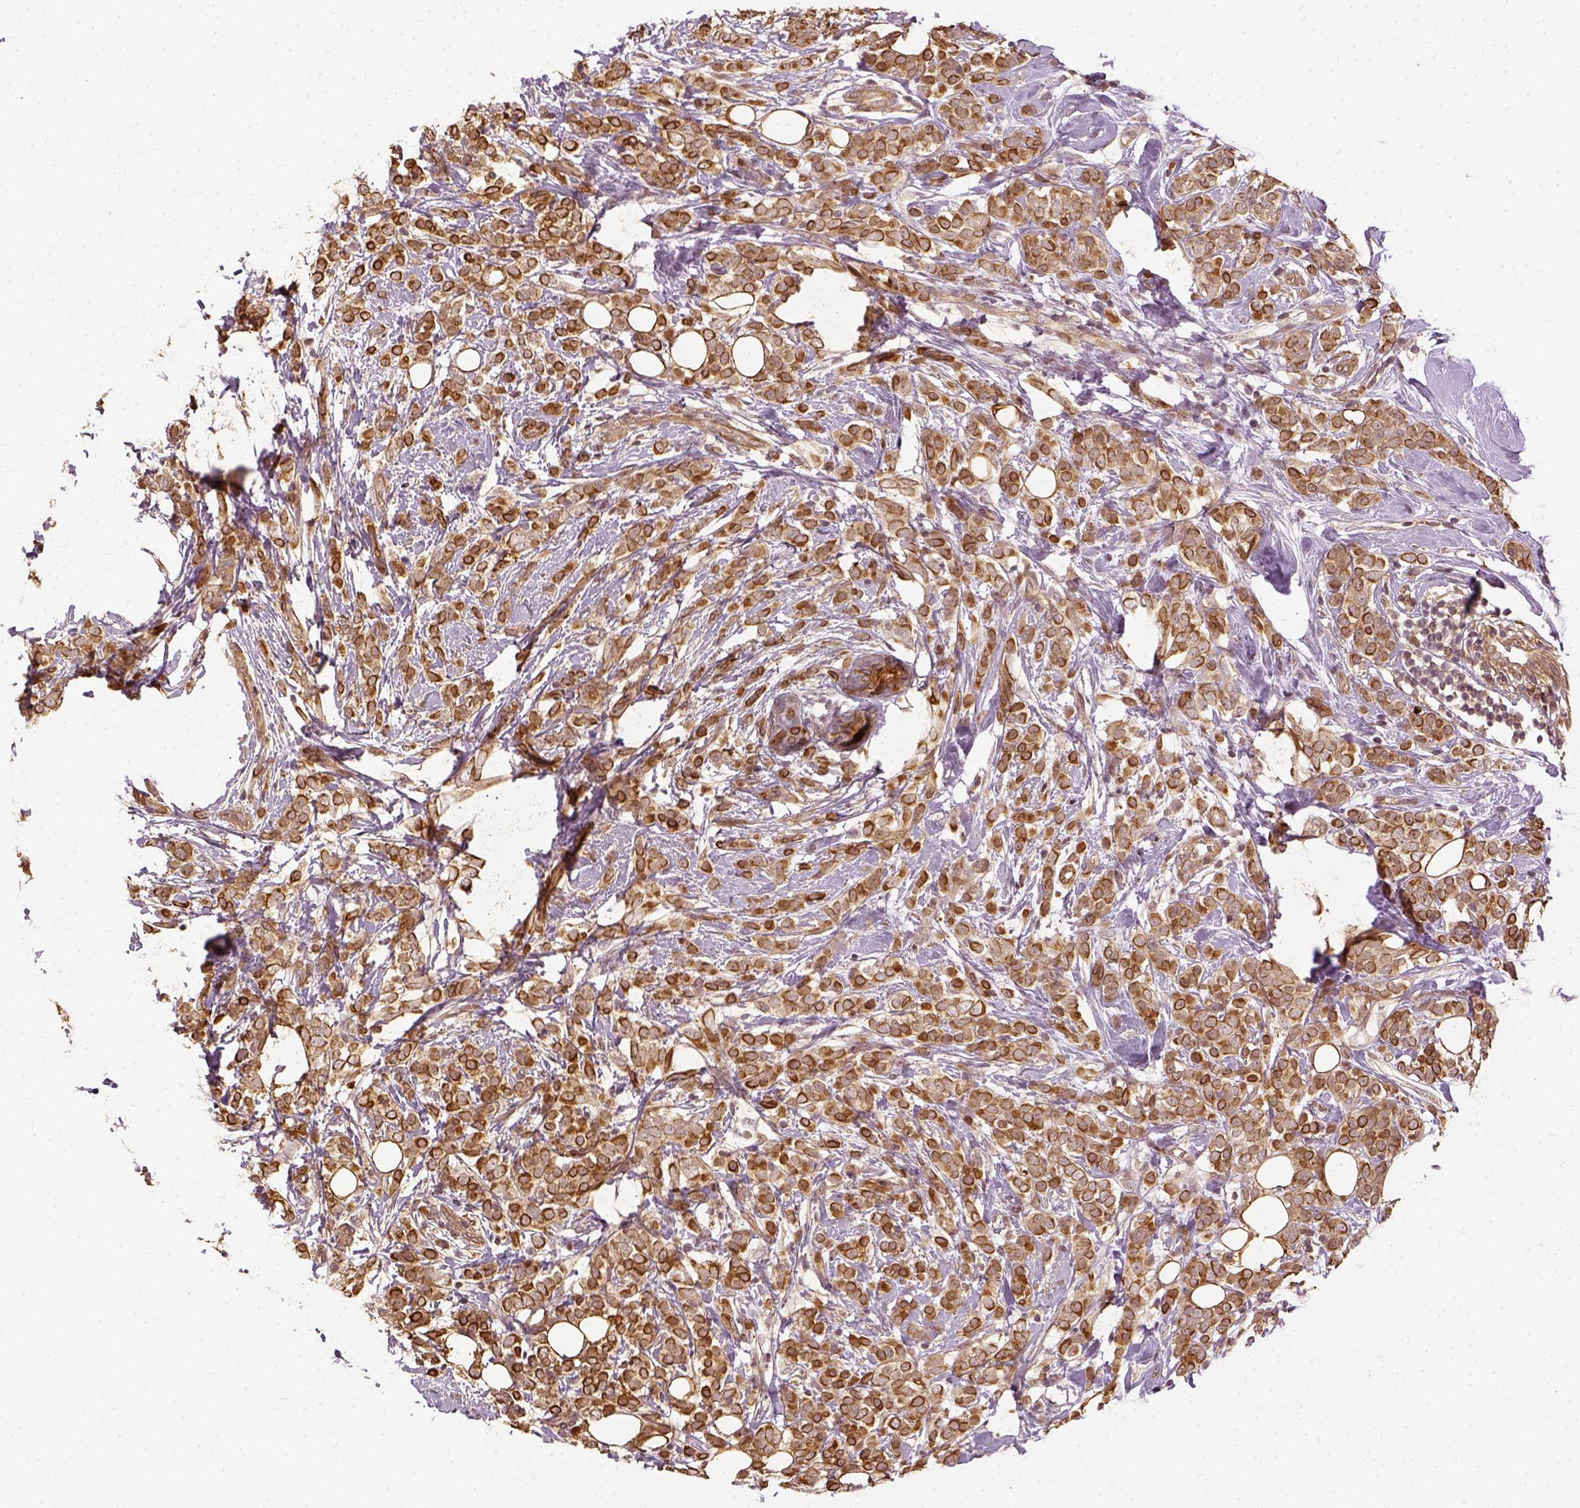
{"staining": {"intensity": "moderate", "quantity": ">75%", "location": "cytoplasmic/membranous"}, "tissue": "breast cancer", "cell_type": "Tumor cells", "image_type": "cancer", "snomed": [{"axis": "morphology", "description": "Lobular carcinoma"}, {"axis": "topography", "description": "Breast"}], "caption": "A high-resolution photomicrograph shows immunohistochemistry staining of lobular carcinoma (breast), which exhibits moderate cytoplasmic/membranous staining in approximately >75% of tumor cells. (DAB IHC with brightfield microscopy, high magnification).", "gene": "VEGFA", "patient": {"sex": "female", "age": 49}}